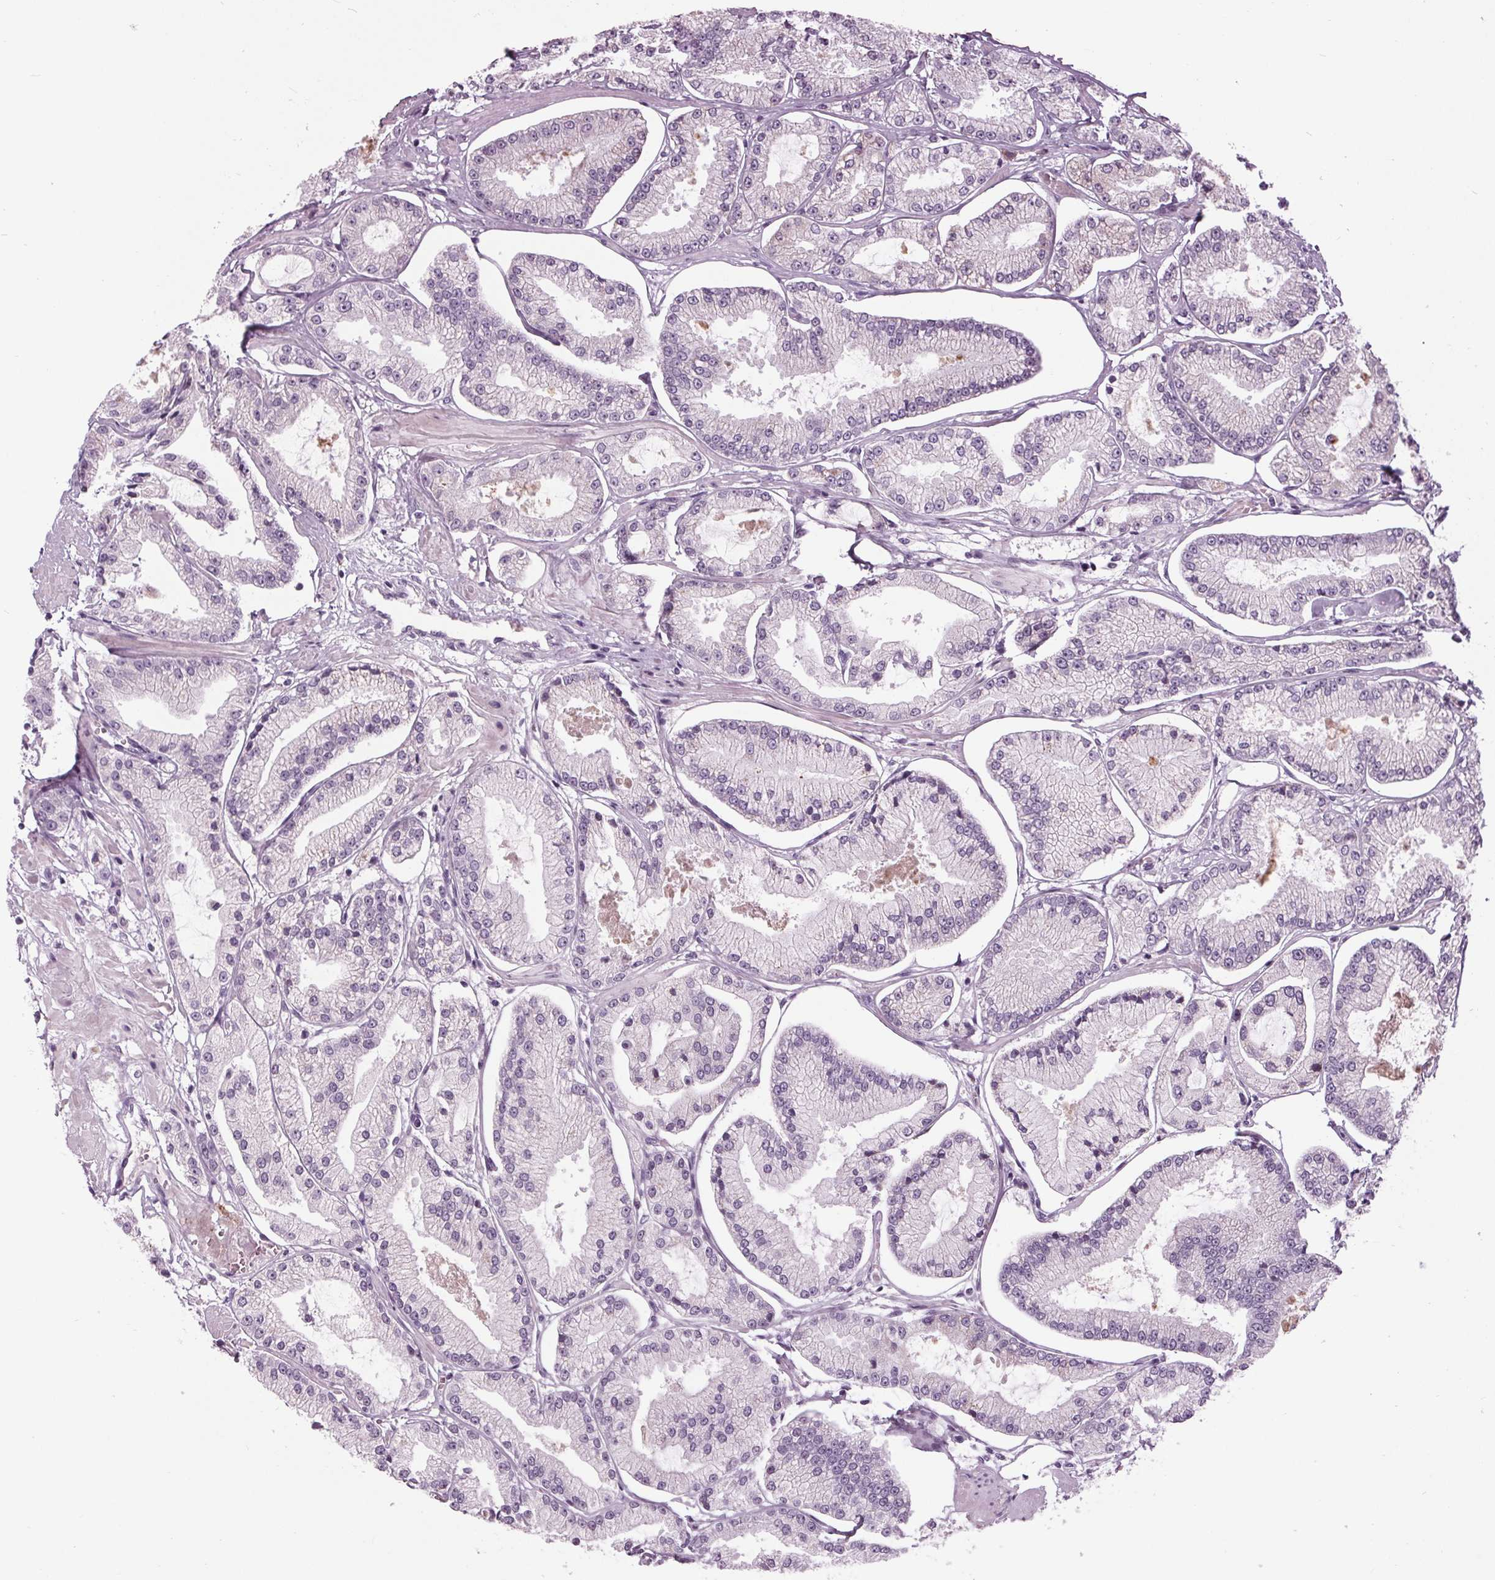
{"staining": {"intensity": "negative", "quantity": "none", "location": "none"}, "tissue": "prostate cancer", "cell_type": "Tumor cells", "image_type": "cancer", "snomed": [{"axis": "morphology", "description": "Adenocarcinoma, Low grade"}, {"axis": "topography", "description": "Prostate"}], "caption": "High magnification brightfield microscopy of prostate low-grade adenocarcinoma stained with DAB (brown) and counterstained with hematoxylin (blue): tumor cells show no significant expression. The staining is performed using DAB brown chromogen with nuclei counter-stained in using hematoxylin.", "gene": "CYP3A43", "patient": {"sex": "male", "age": 55}}